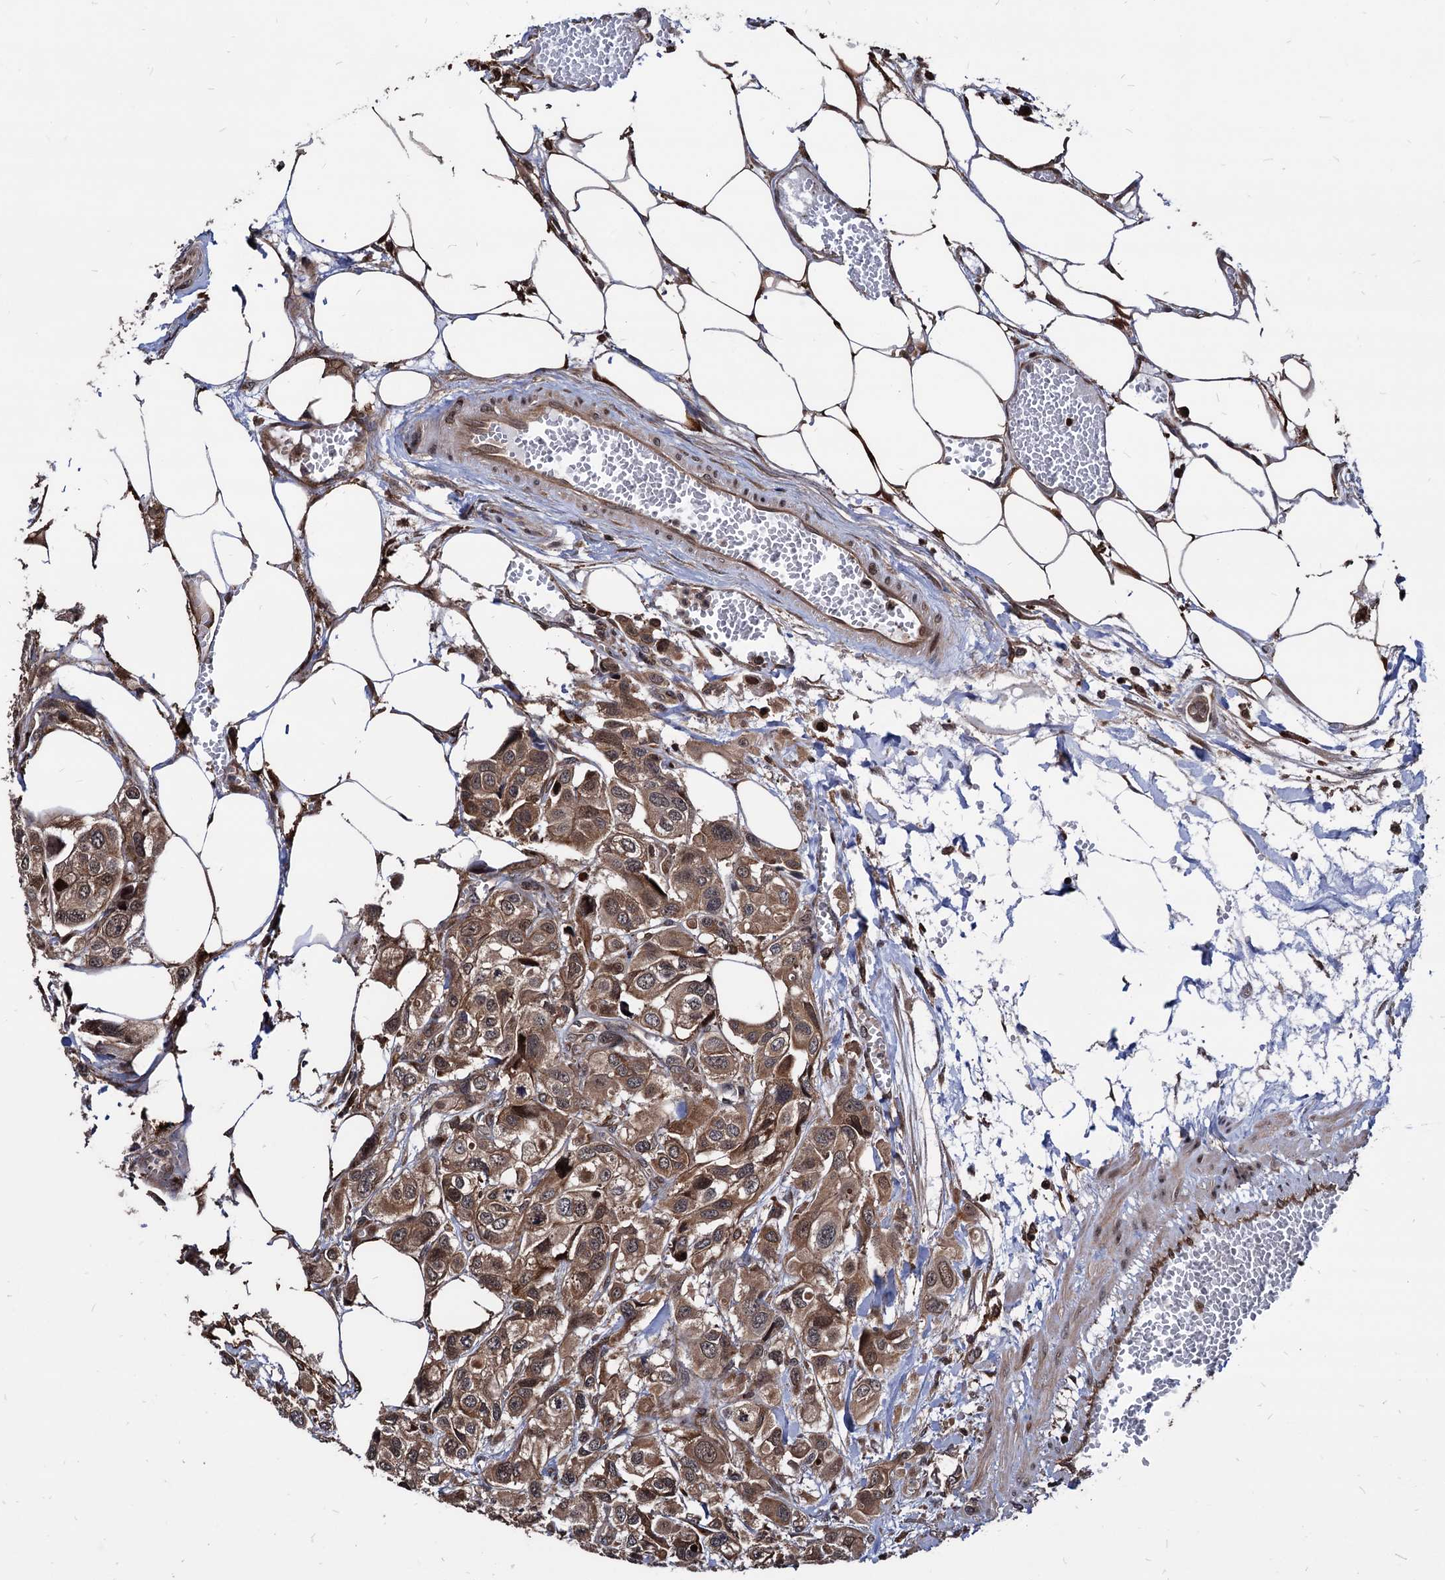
{"staining": {"intensity": "moderate", "quantity": ">75%", "location": "cytoplasmic/membranous"}, "tissue": "urothelial cancer", "cell_type": "Tumor cells", "image_type": "cancer", "snomed": [{"axis": "morphology", "description": "Urothelial carcinoma, High grade"}, {"axis": "topography", "description": "Urinary bladder"}], "caption": "Moderate cytoplasmic/membranous protein staining is appreciated in approximately >75% of tumor cells in urothelial cancer.", "gene": "ANKRD12", "patient": {"sex": "male", "age": 67}}